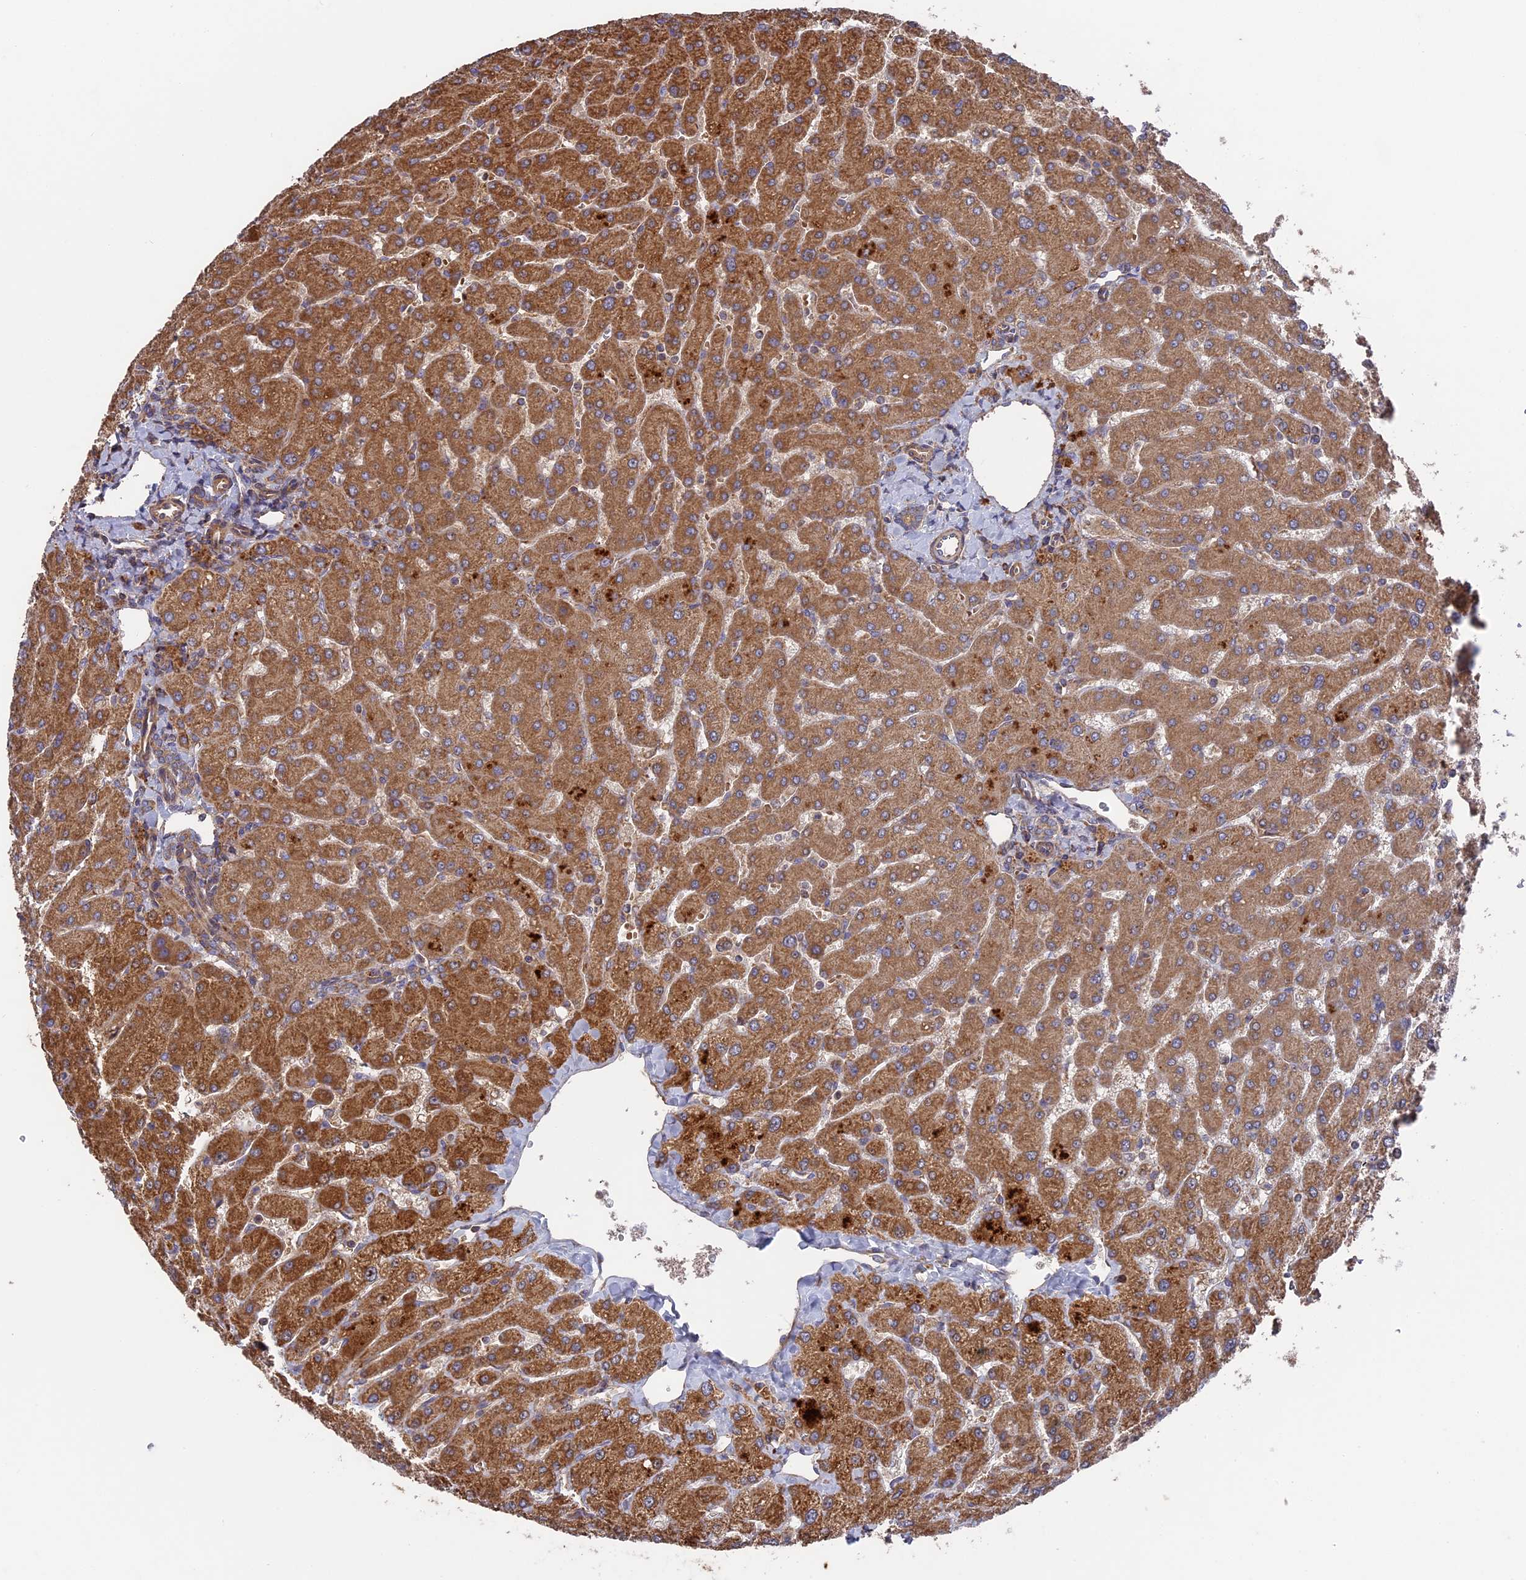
{"staining": {"intensity": "moderate", "quantity": ">75%", "location": "cytoplasmic/membranous"}, "tissue": "liver", "cell_type": "Cholangiocytes", "image_type": "normal", "snomed": [{"axis": "morphology", "description": "Normal tissue, NOS"}, {"axis": "topography", "description": "Liver"}], "caption": "Brown immunohistochemical staining in benign human liver displays moderate cytoplasmic/membranous staining in about >75% of cholangiocytes.", "gene": "TELO2", "patient": {"sex": "male", "age": 55}}